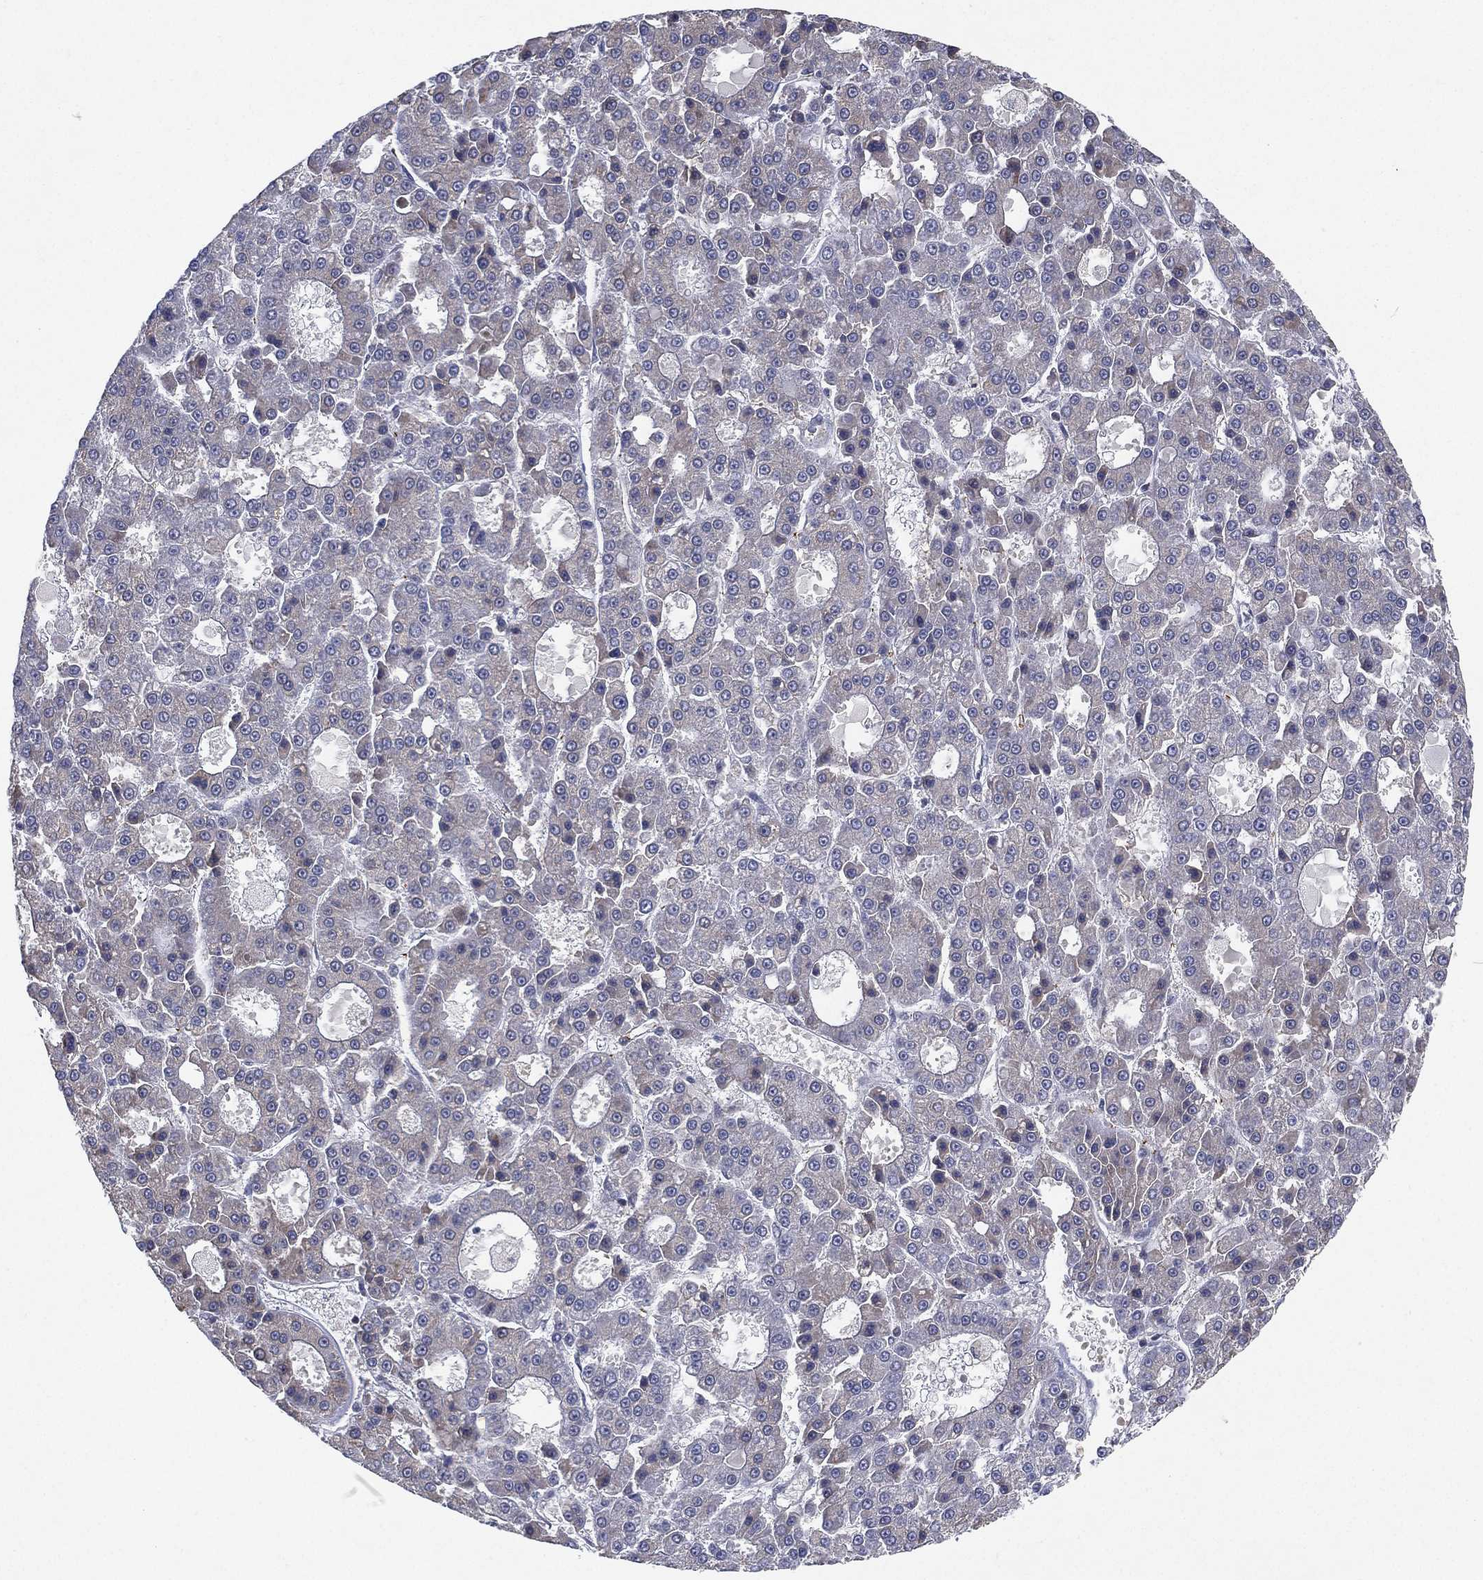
{"staining": {"intensity": "negative", "quantity": "none", "location": "none"}, "tissue": "liver cancer", "cell_type": "Tumor cells", "image_type": "cancer", "snomed": [{"axis": "morphology", "description": "Carcinoma, Hepatocellular, NOS"}, {"axis": "topography", "description": "Liver"}], "caption": "Immunohistochemistry of human liver cancer demonstrates no expression in tumor cells.", "gene": "DGCR8", "patient": {"sex": "male", "age": 70}}